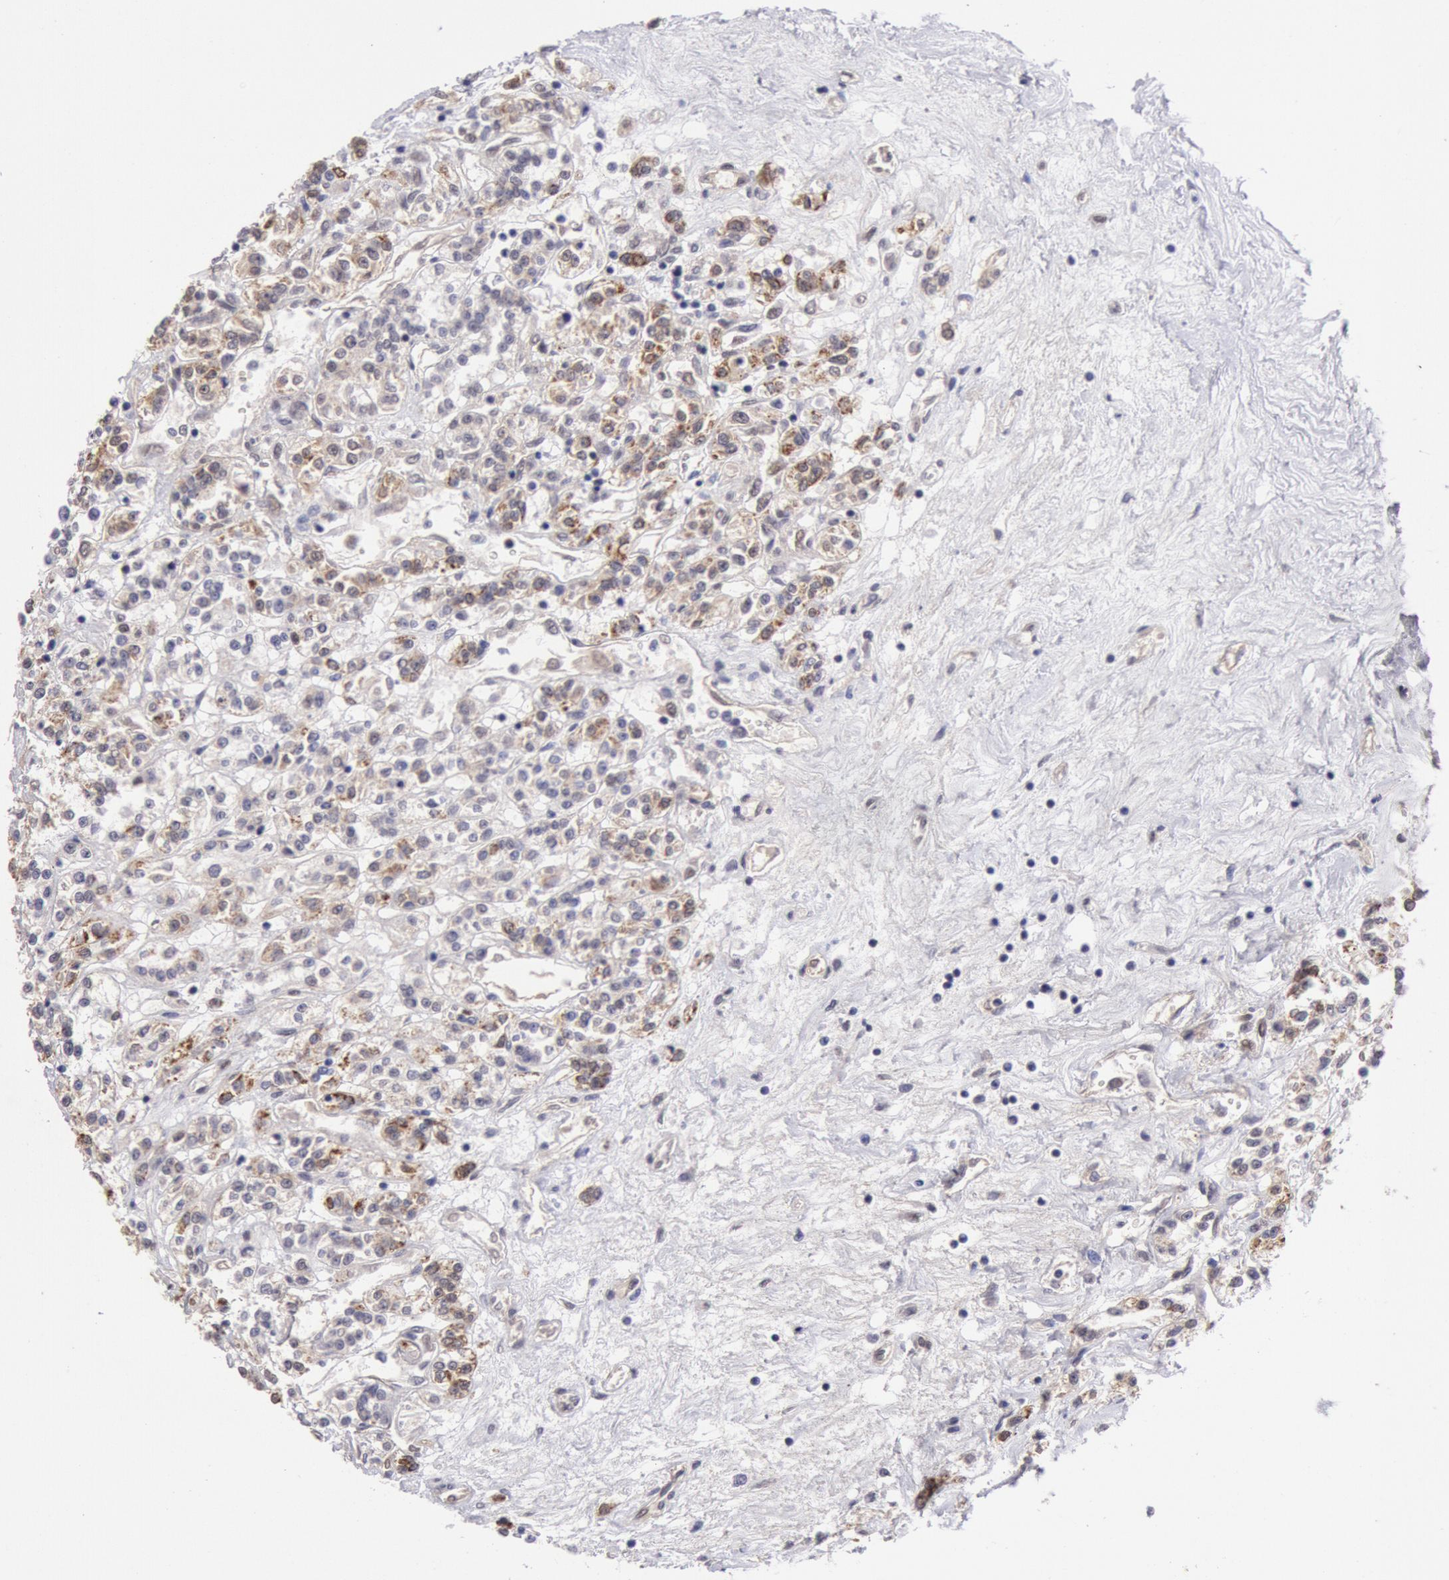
{"staining": {"intensity": "weak", "quantity": "<25%", "location": "cytoplasmic/membranous"}, "tissue": "renal cancer", "cell_type": "Tumor cells", "image_type": "cancer", "snomed": [{"axis": "morphology", "description": "Adenocarcinoma, NOS"}, {"axis": "topography", "description": "Kidney"}], "caption": "Renal adenocarcinoma was stained to show a protein in brown. There is no significant expression in tumor cells. (DAB immunohistochemistry visualized using brightfield microscopy, high magnification).", "gene": "CDKN2B", "patient": {"sex": "female", "age": 76}}